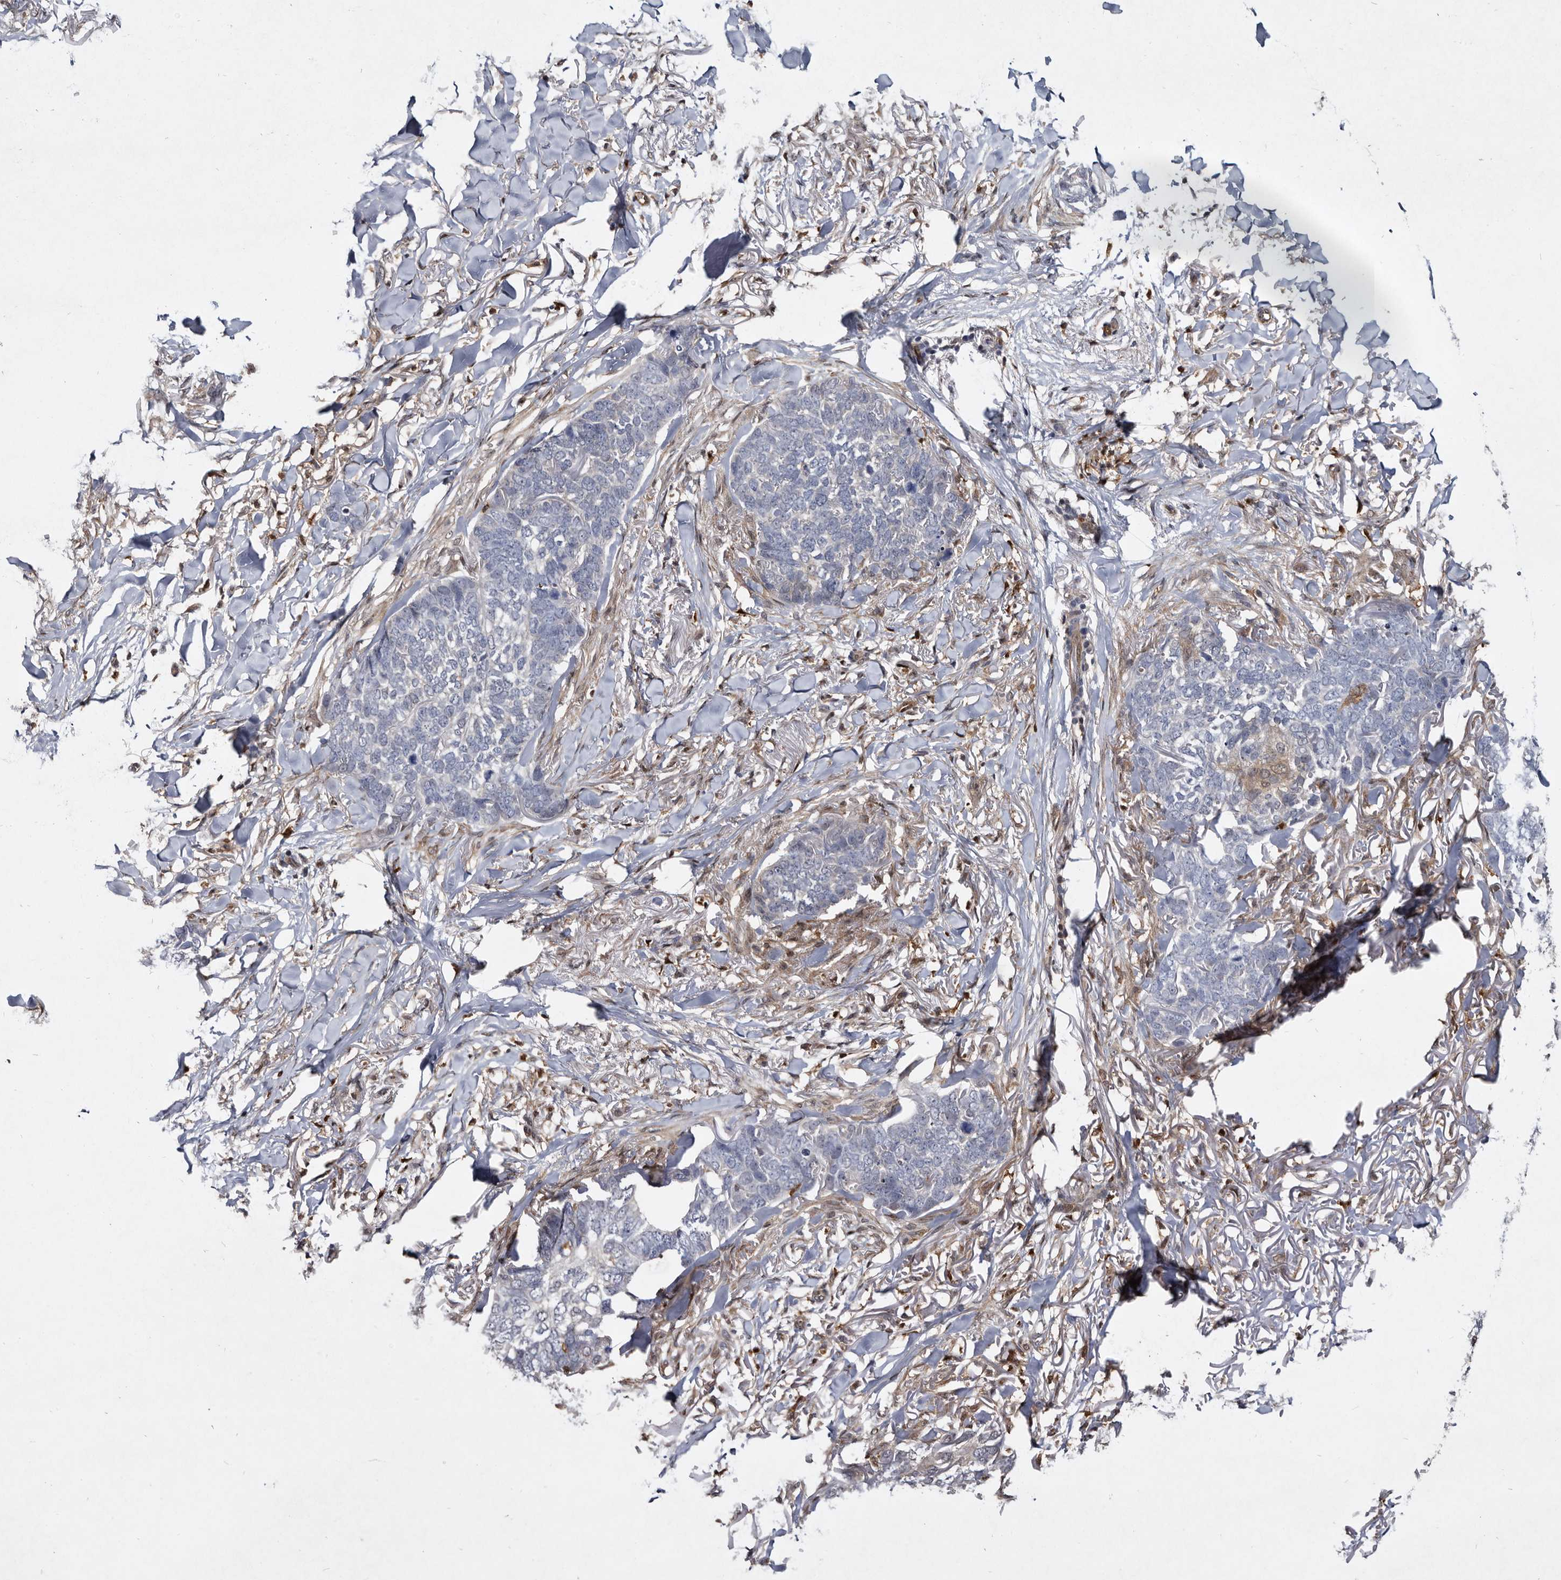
{"staining": {"intensity": "negative", "quantity": "none", "location": "none"}, "tissue": "skin cancer", "cell_type": "Tumor cells", "image_type": "cancer", "snomed": [{"axis": "morphology", "description": "Normal tissue, NOS"}, {"axis": "morphology", "description": "Basal cell carcinoma"}, {"axis": "topography", "description": "Skin"}], "caption": "Tumor cells show no significant staining in skin cancer. (Immunohistochemistry (ihc), brightfield microscopy, high magnification).", "gene": "SERPINB8", "patient": {"sex": "male", "age": 77}}